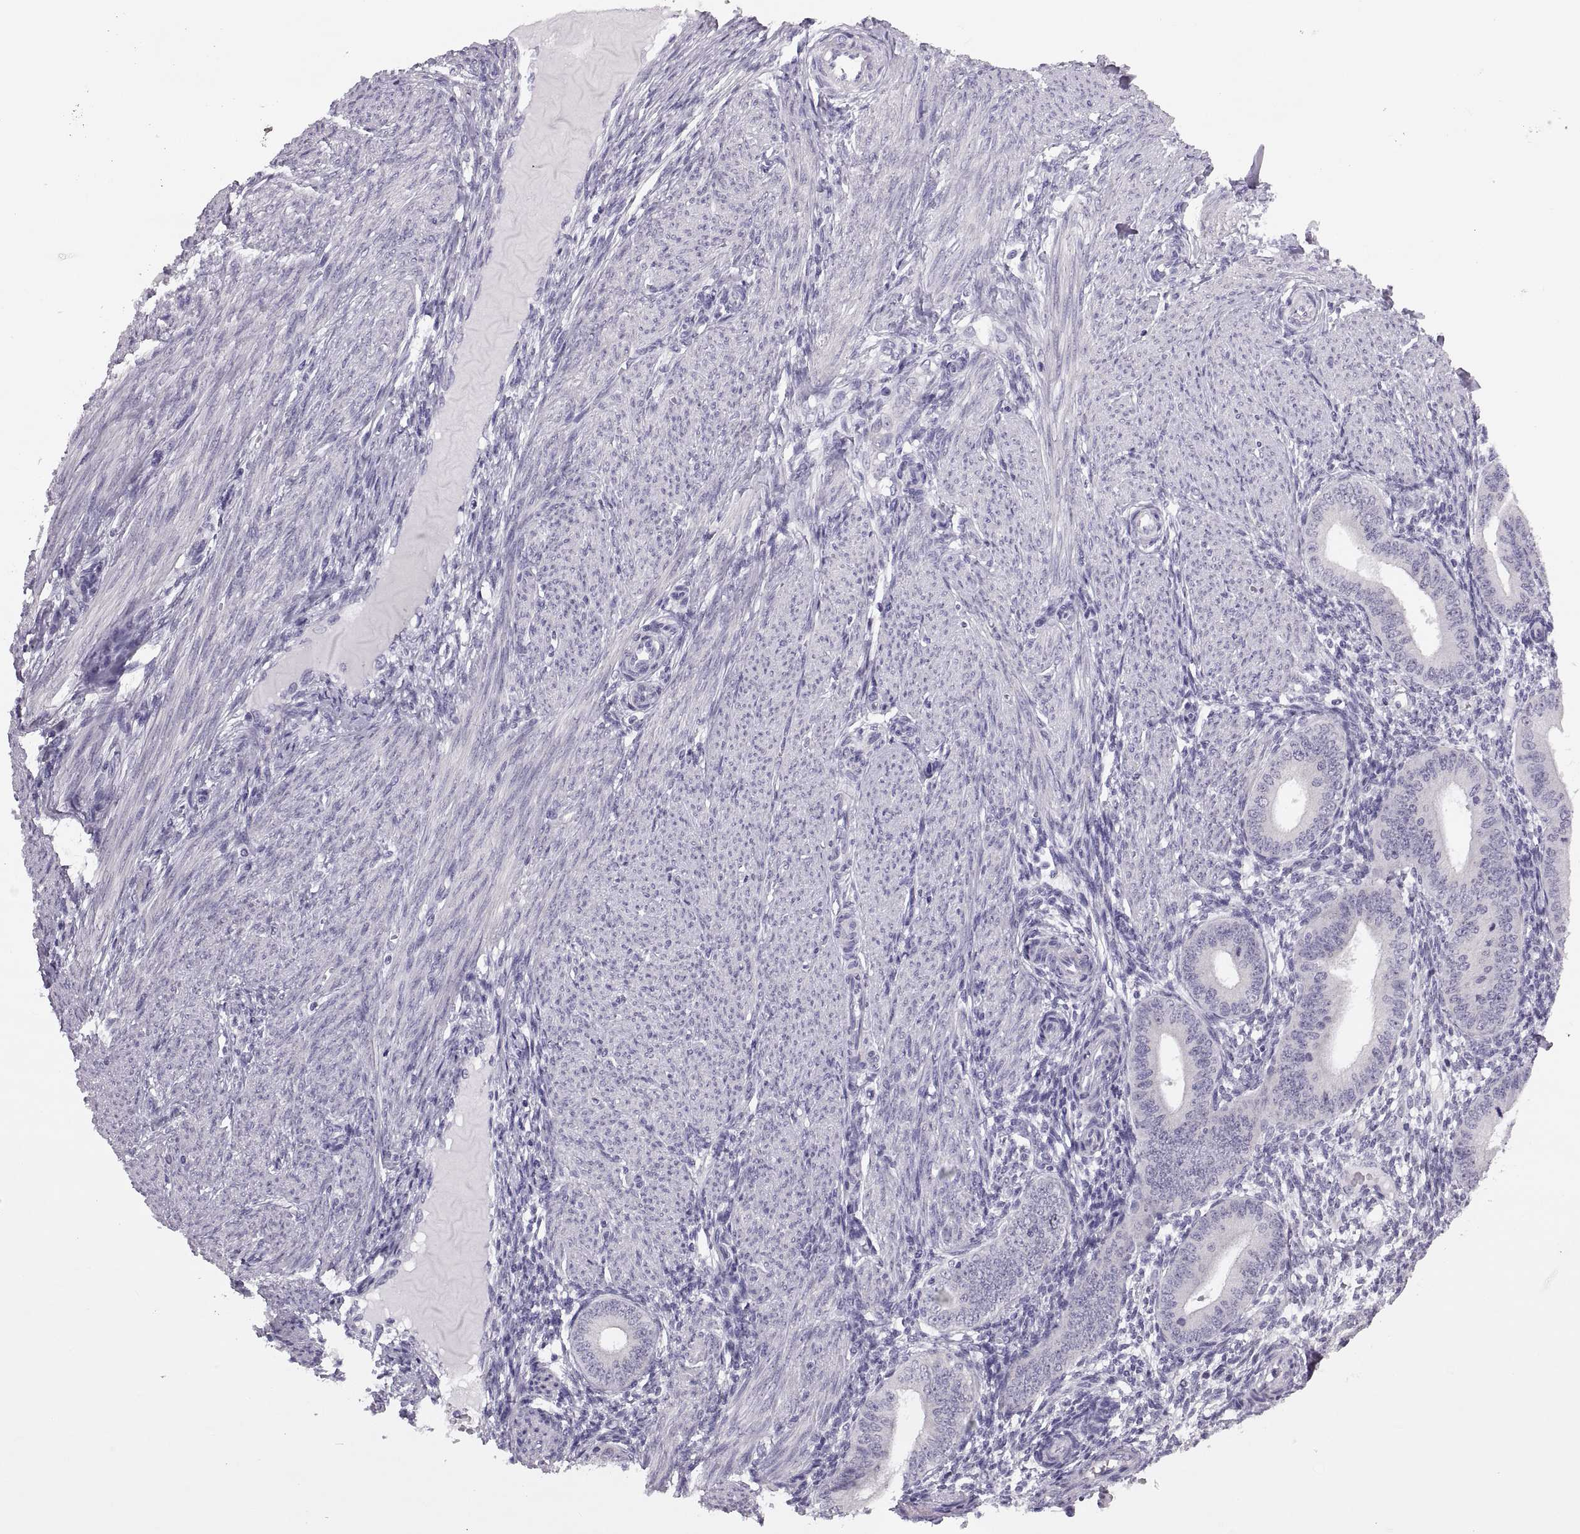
{"staining": {"intensity": "negative", "quantity": "none", "location": "none"}, "tissue": "endometrium", "cell_type": "Cells in endometrial stroma", "image_type": "normal", "snomed": [{"axis": "morphology", "description": "Normal tissue, NOS"}, {"axis": "topography", "description": "Endometrium"}], "caption": "Image shows no significant protein positivity in cells in endometrial stroma of unremarkable endometrium.", "gene": "ADH6", "patient": {"sex": "female", "age": 39}}